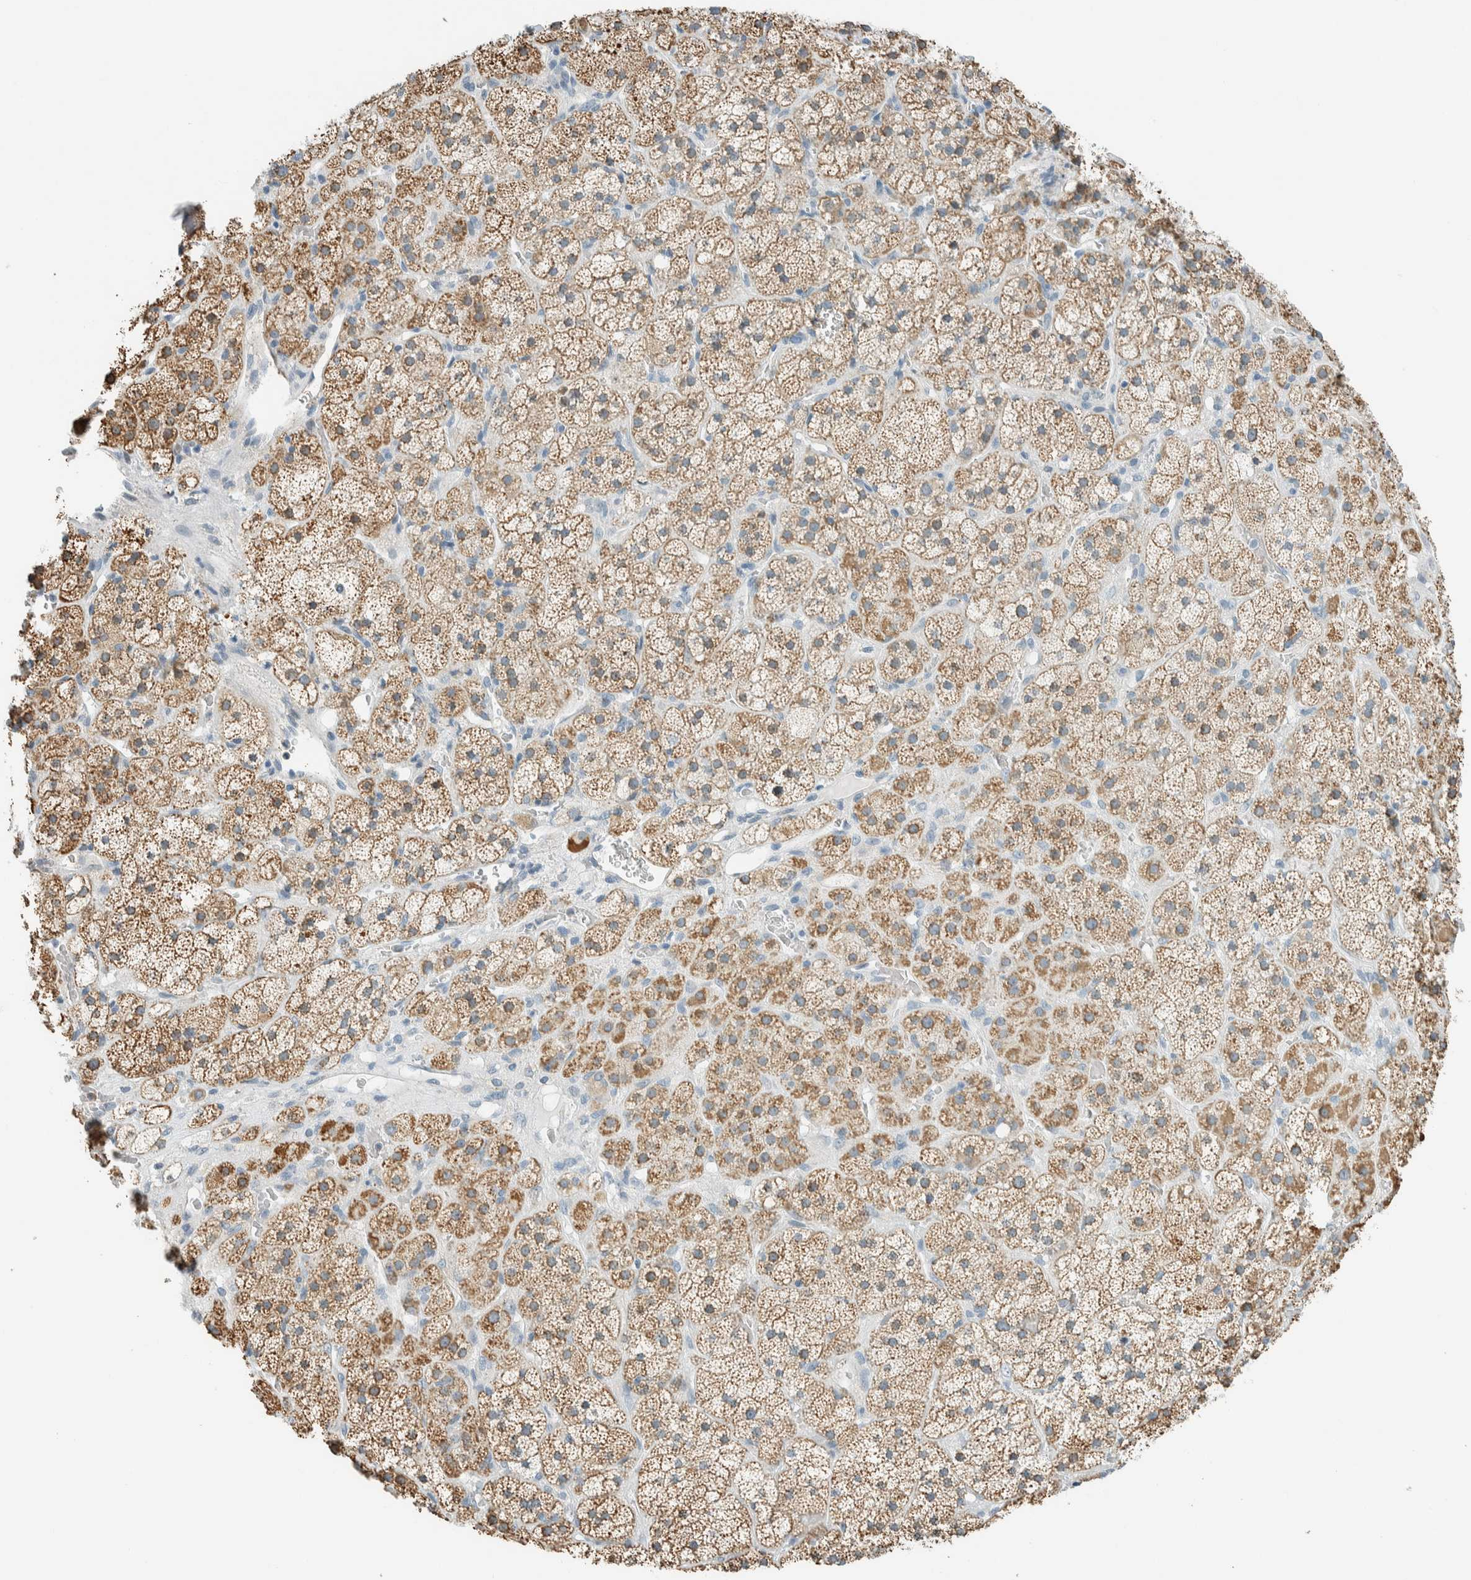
{"staining": {"intensity": "moderate", "quantity": ">75%", "location": "cytoplasmic/membranous"}, "tissue": "adrenal gland", "cell_type": "Glandular cells", "image_type": "normal", "snomed": [{"axis": "morphology", "description": "Normal tissue, NOS"}, {"axis": "topography", "description": "Adrenal gland"}], "caption": "The micrograph displays a brown stain indicating the presence of a protein in the cytoplasmic/membranous of glandular cells in adrenal gland. The protein is shown in brown color, while the nuclei are stained blue.", "gene": "AARSD1", "patient": {"sex": "male", "age": 57}}